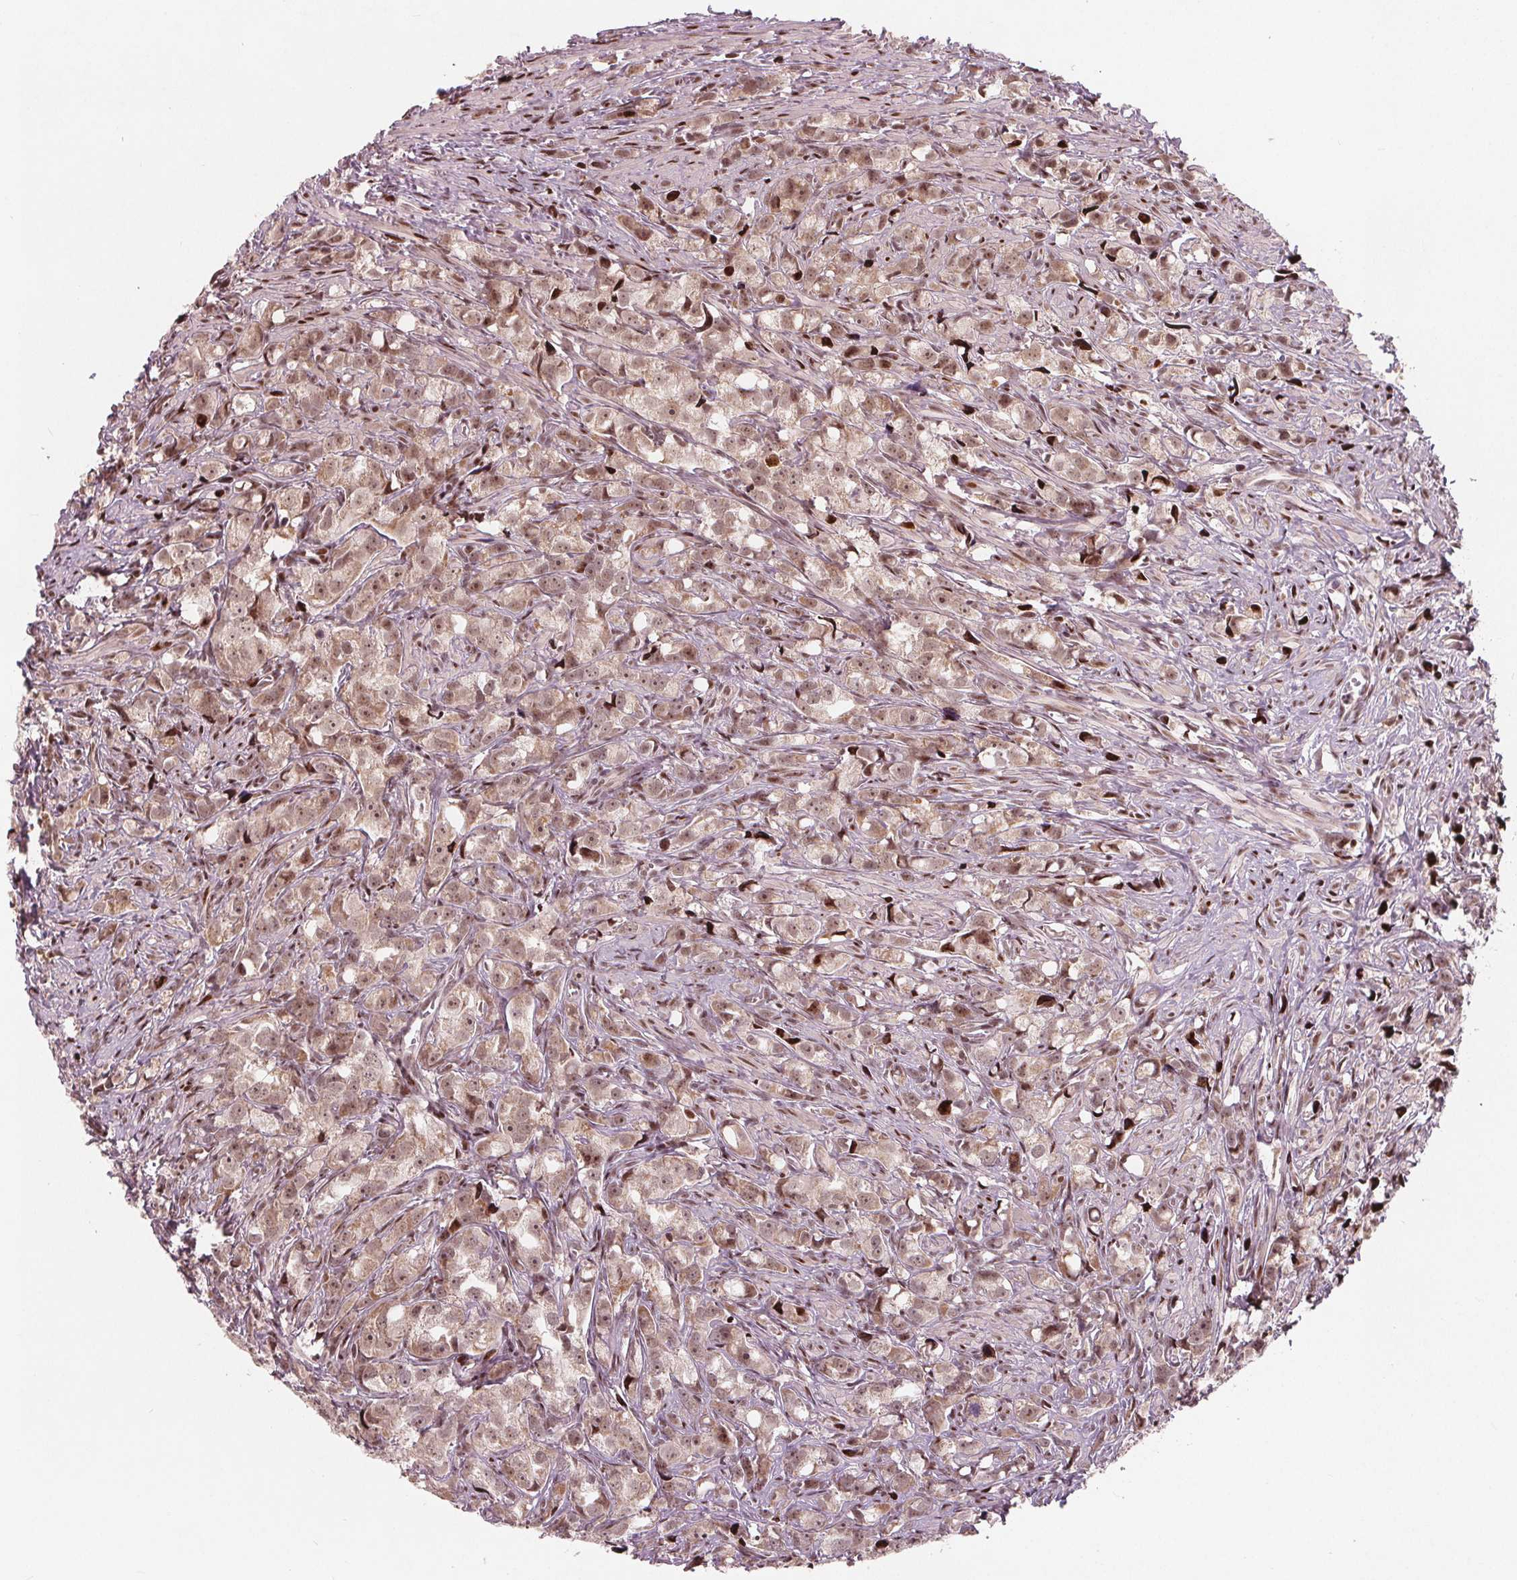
{"staining": {"intensity": "moderate", "quantity": ">75%", "location": "cytoplasmic/membranous,nuclear"}, "tissue": "prostate cancer", "cell_type": "Tumor cells", "image_type": "cancer", "snomed": [{"axis": "morphology", "description": "Adenocarcinoma, High grade"}, {"axis": "topography", "description": "Prostate"}], "caption": "Immunohistochemical staining of human prostate adenocarcinoma (high-grade) demonstrates medium levels of moderate cytoplasmic/membranous and nuclear positivity in about >75% of tumor cells.", "gene": "SNRNP35", "patient": {"sex": "male", "age": 75}}